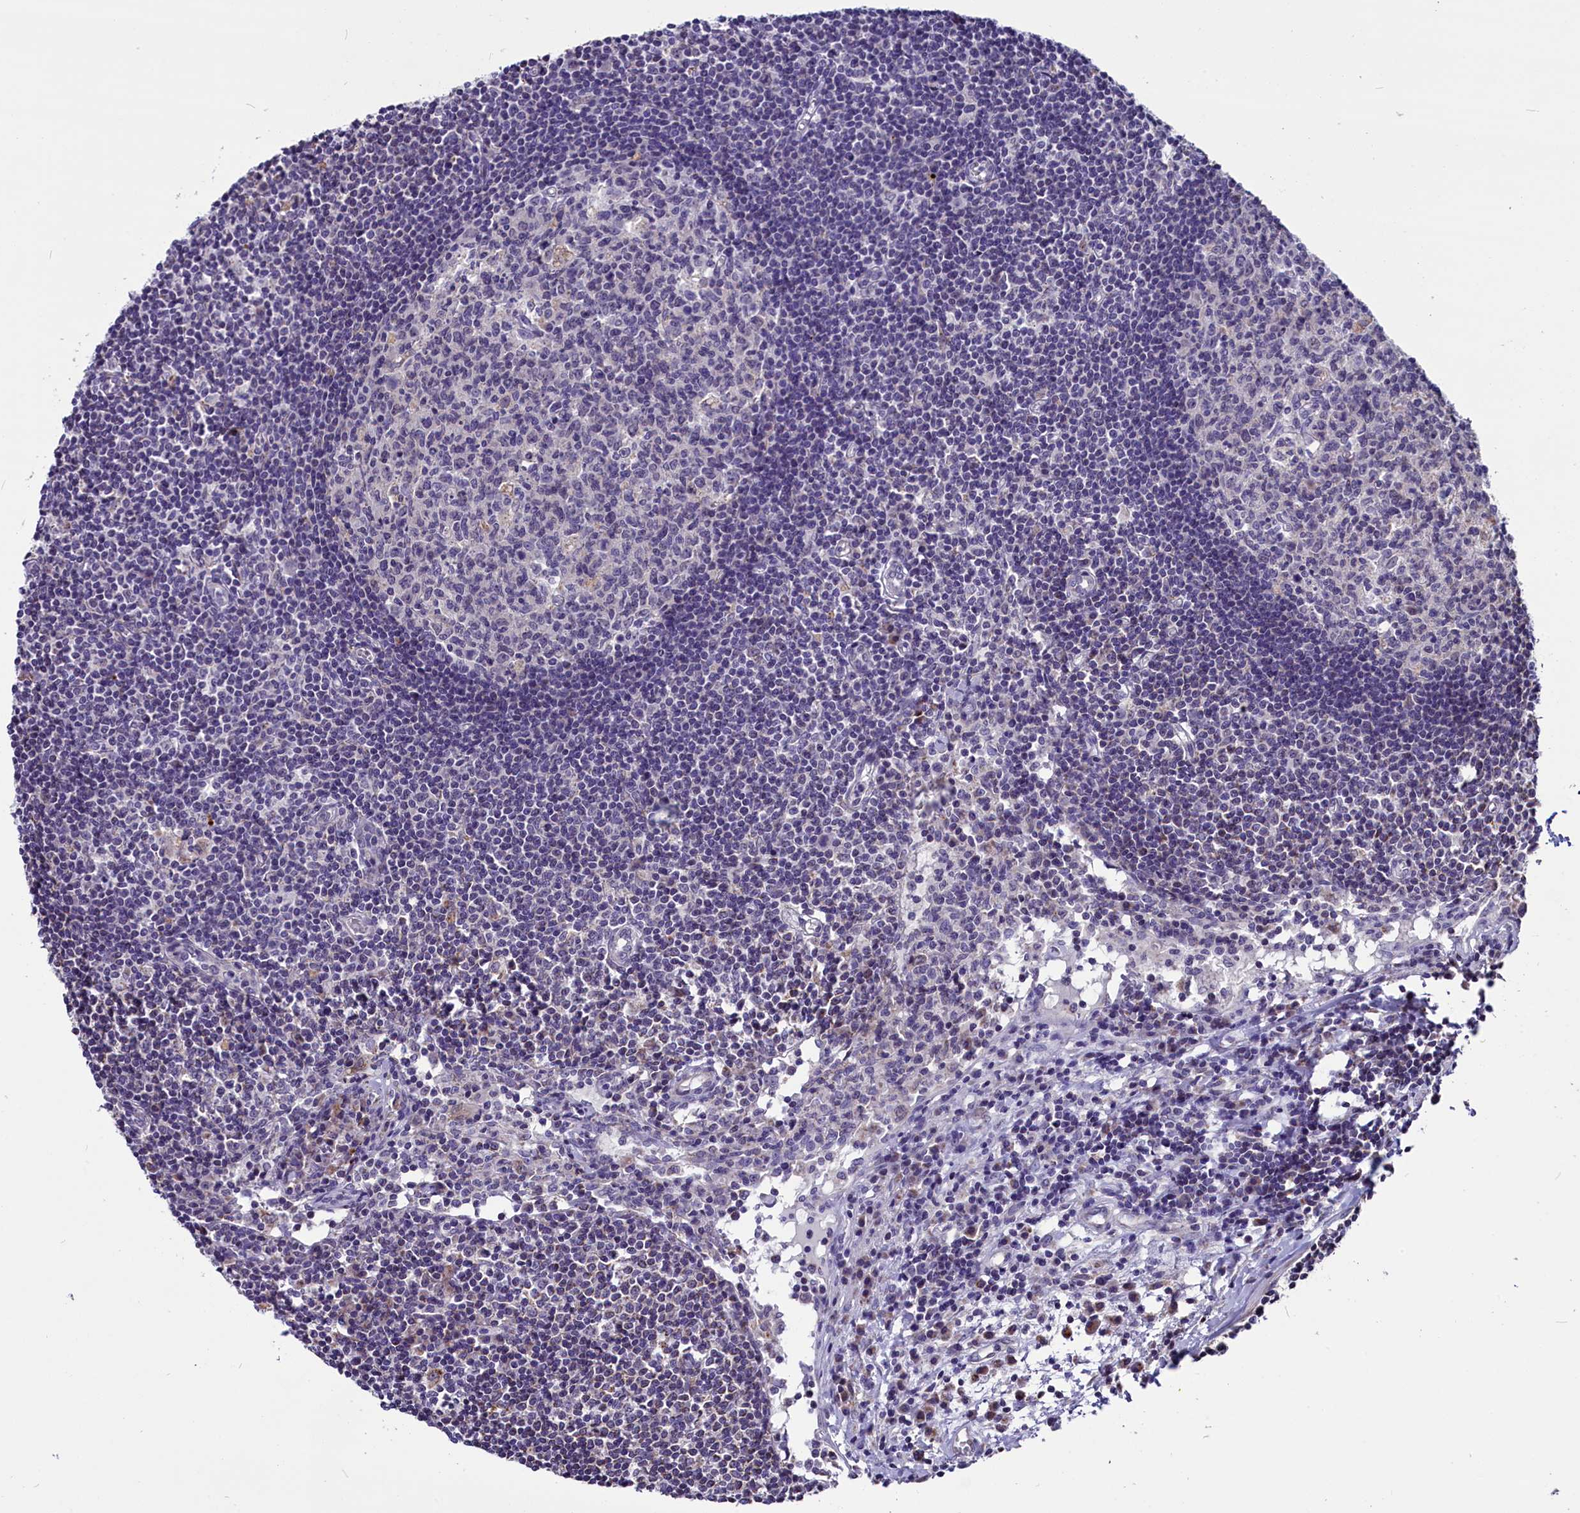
{"staining": {"intensity": "negative", "quantity": "none", "location": "none"}, "tissue": "lymph node", "cell_type": "Germinal center cells", "image_type": "normal", "snomed": [{"axis": "morphology", "description": "Normal tissue, NOS"}, {"axis": "topography", "description": "Lymph node"}], "caption": "This photomicrograph is of benign lymph node stained with immunohistochemistry to label a protein in brown with the nuclei are counter-stained blue. There is no expression in germinal center cells. (DAB IHC, high magnification).", "gene": "SCD5", "patient": {"sex": "female", "age": 55}}